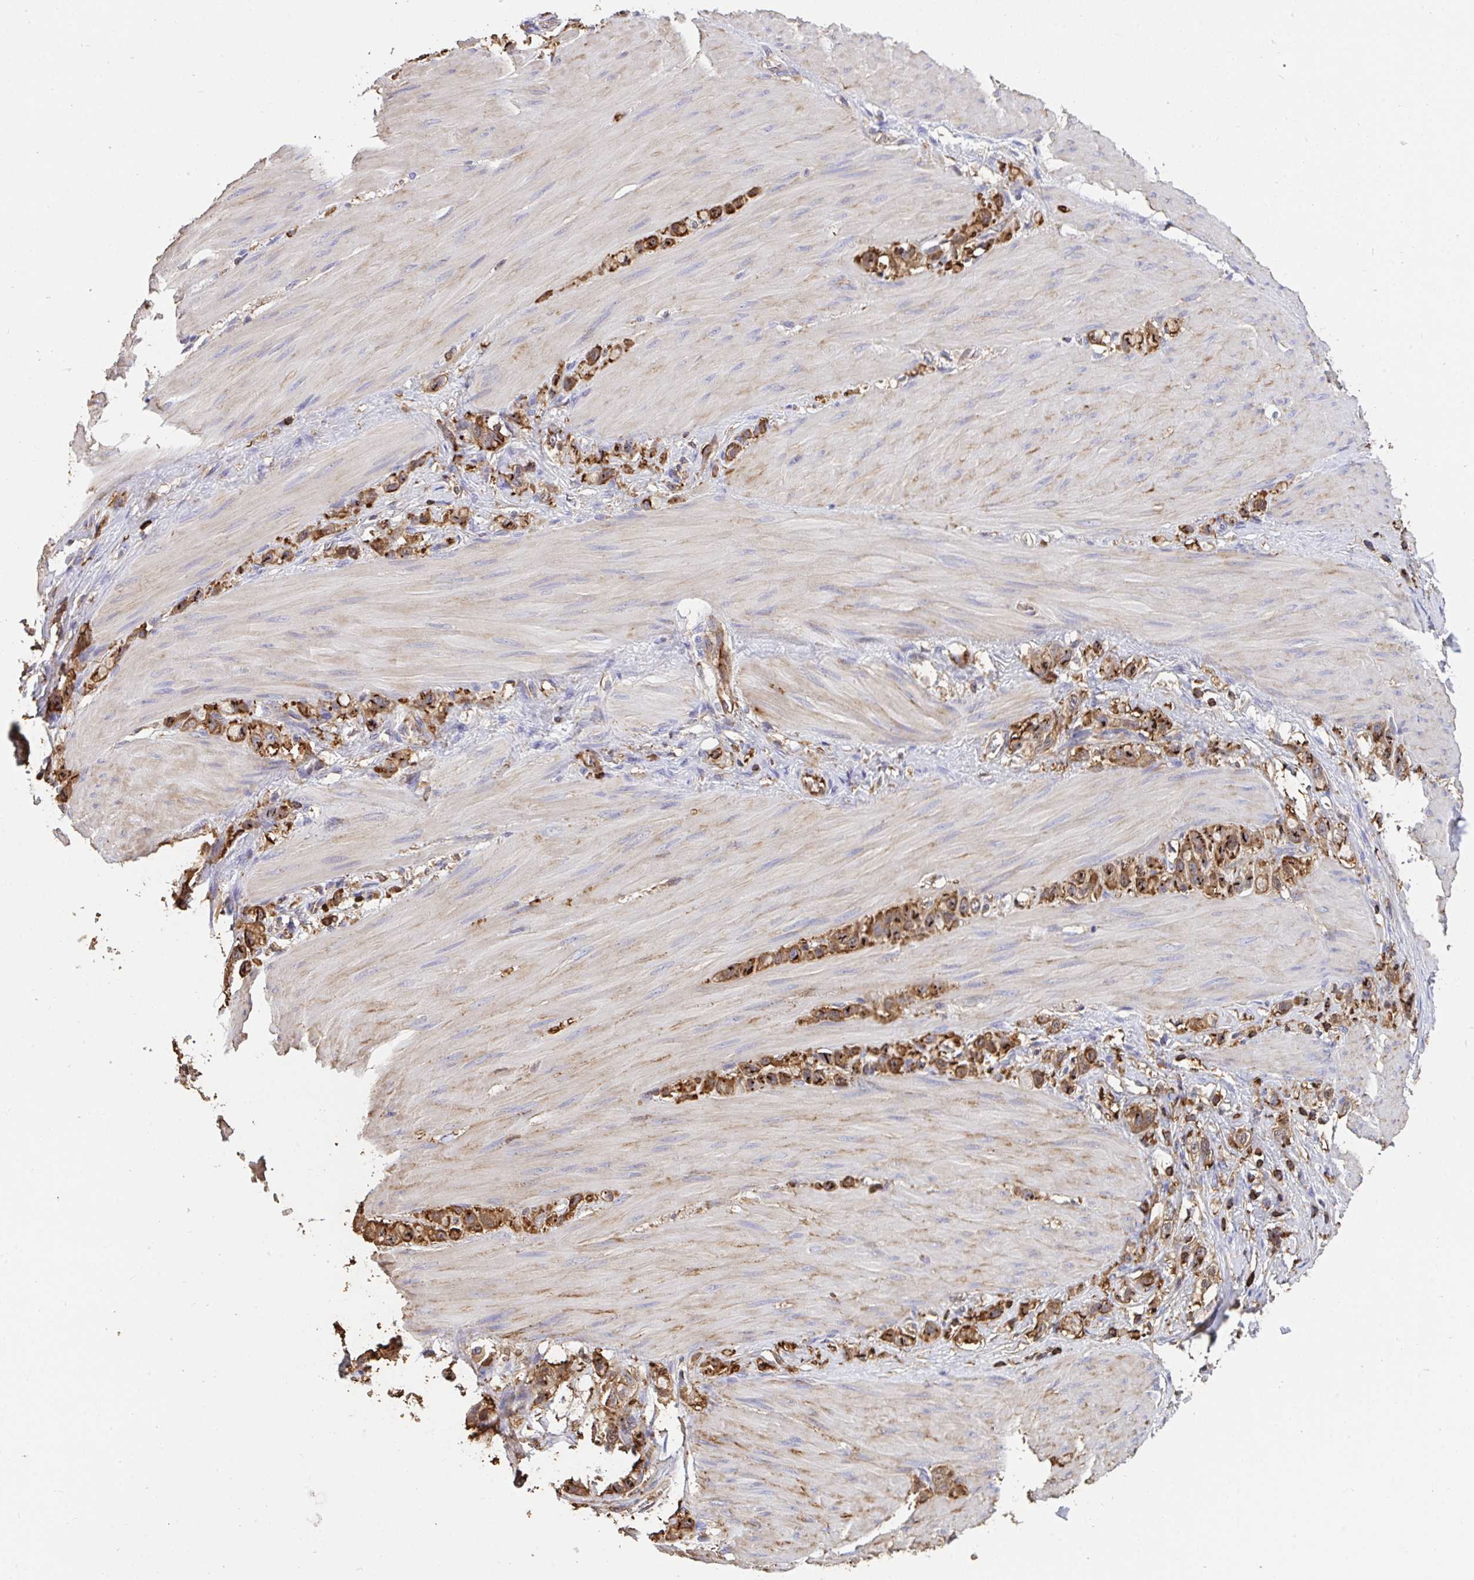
{"staining": {"intensity": "strong", "quantity": ">75%", "location": "cytoplasmic/membranous"}, "tissue": "stomach cancer", "cell_type": "Tumor cells", "image_type": "cancer", "snomed": [{"axis": "morphology", "description": "Adenocarcinoma, NOS"}, {"axis": "topography", "description": "Stomach"}], "caption": "Immunohistochemistry (IHC) photomicrograph of stomach cancer (adenocarcinoma) stained for a protein (brown), which reveals high levels of strong cytoplasmic/membranous staining in approximately >75% of tumor cells.", "gene": "CFL1", "patient": {"sex": "female", "age": 65}}